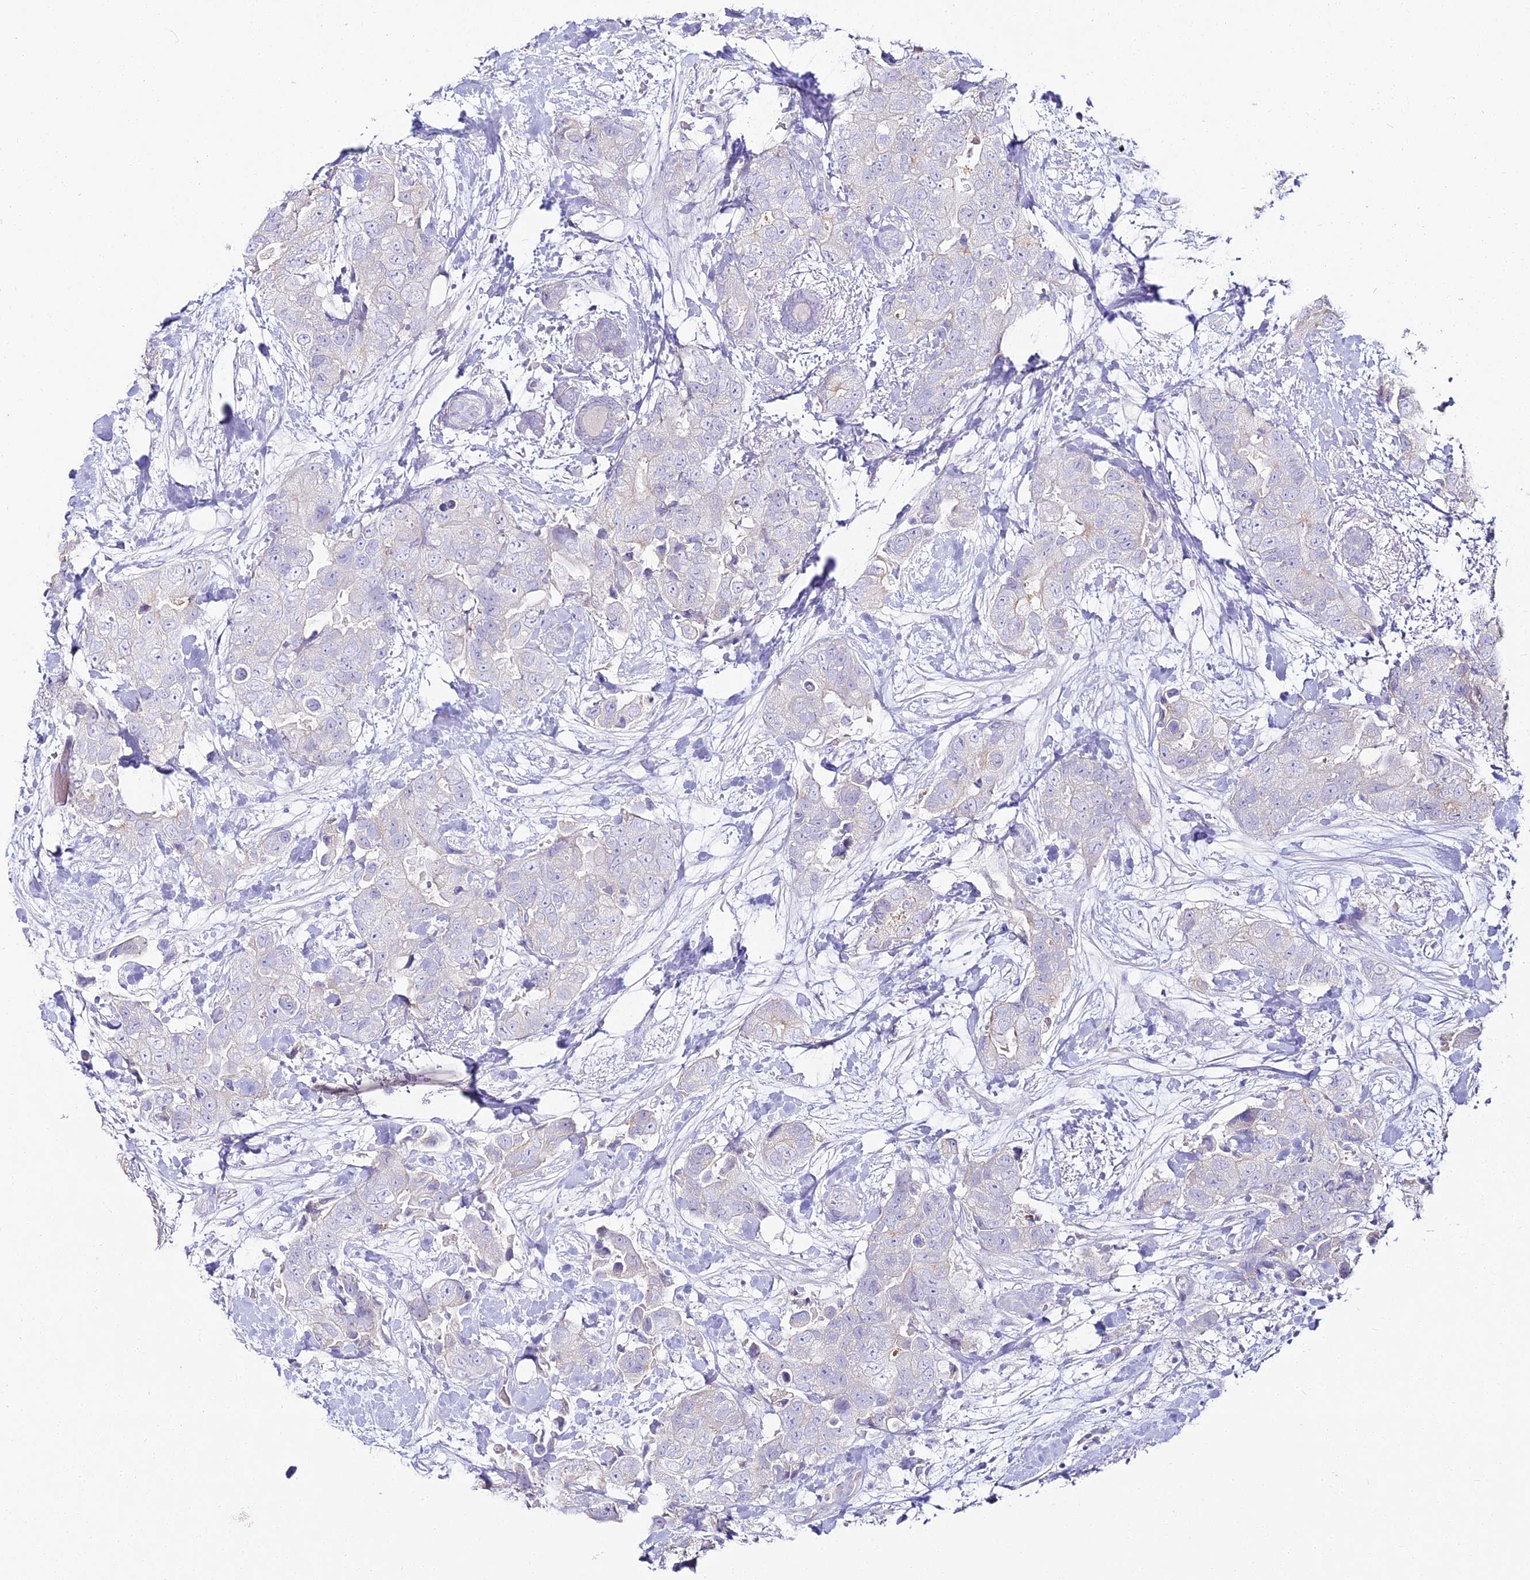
{"staining": {"intensity": "negative", "quantity": "none", "location": "none"}, "tissue": "breast cancer", "cell_type": "Tumor cells", "image_type": "cancer", "snomed": [{"axis": "morphology", "description": "Duct carcinoma"}, {"axis": "topography", "description": "Breast"}], "caption": "IHC of invasive ductal carcinoma (breast) reveals no positivity in tumor cells. The staining is performed using DAB brown chromogen with nuclei counter-stained in using hematoxylin.", "gene": "ALPG", "patient": {"sex": "female", "age": 62}}